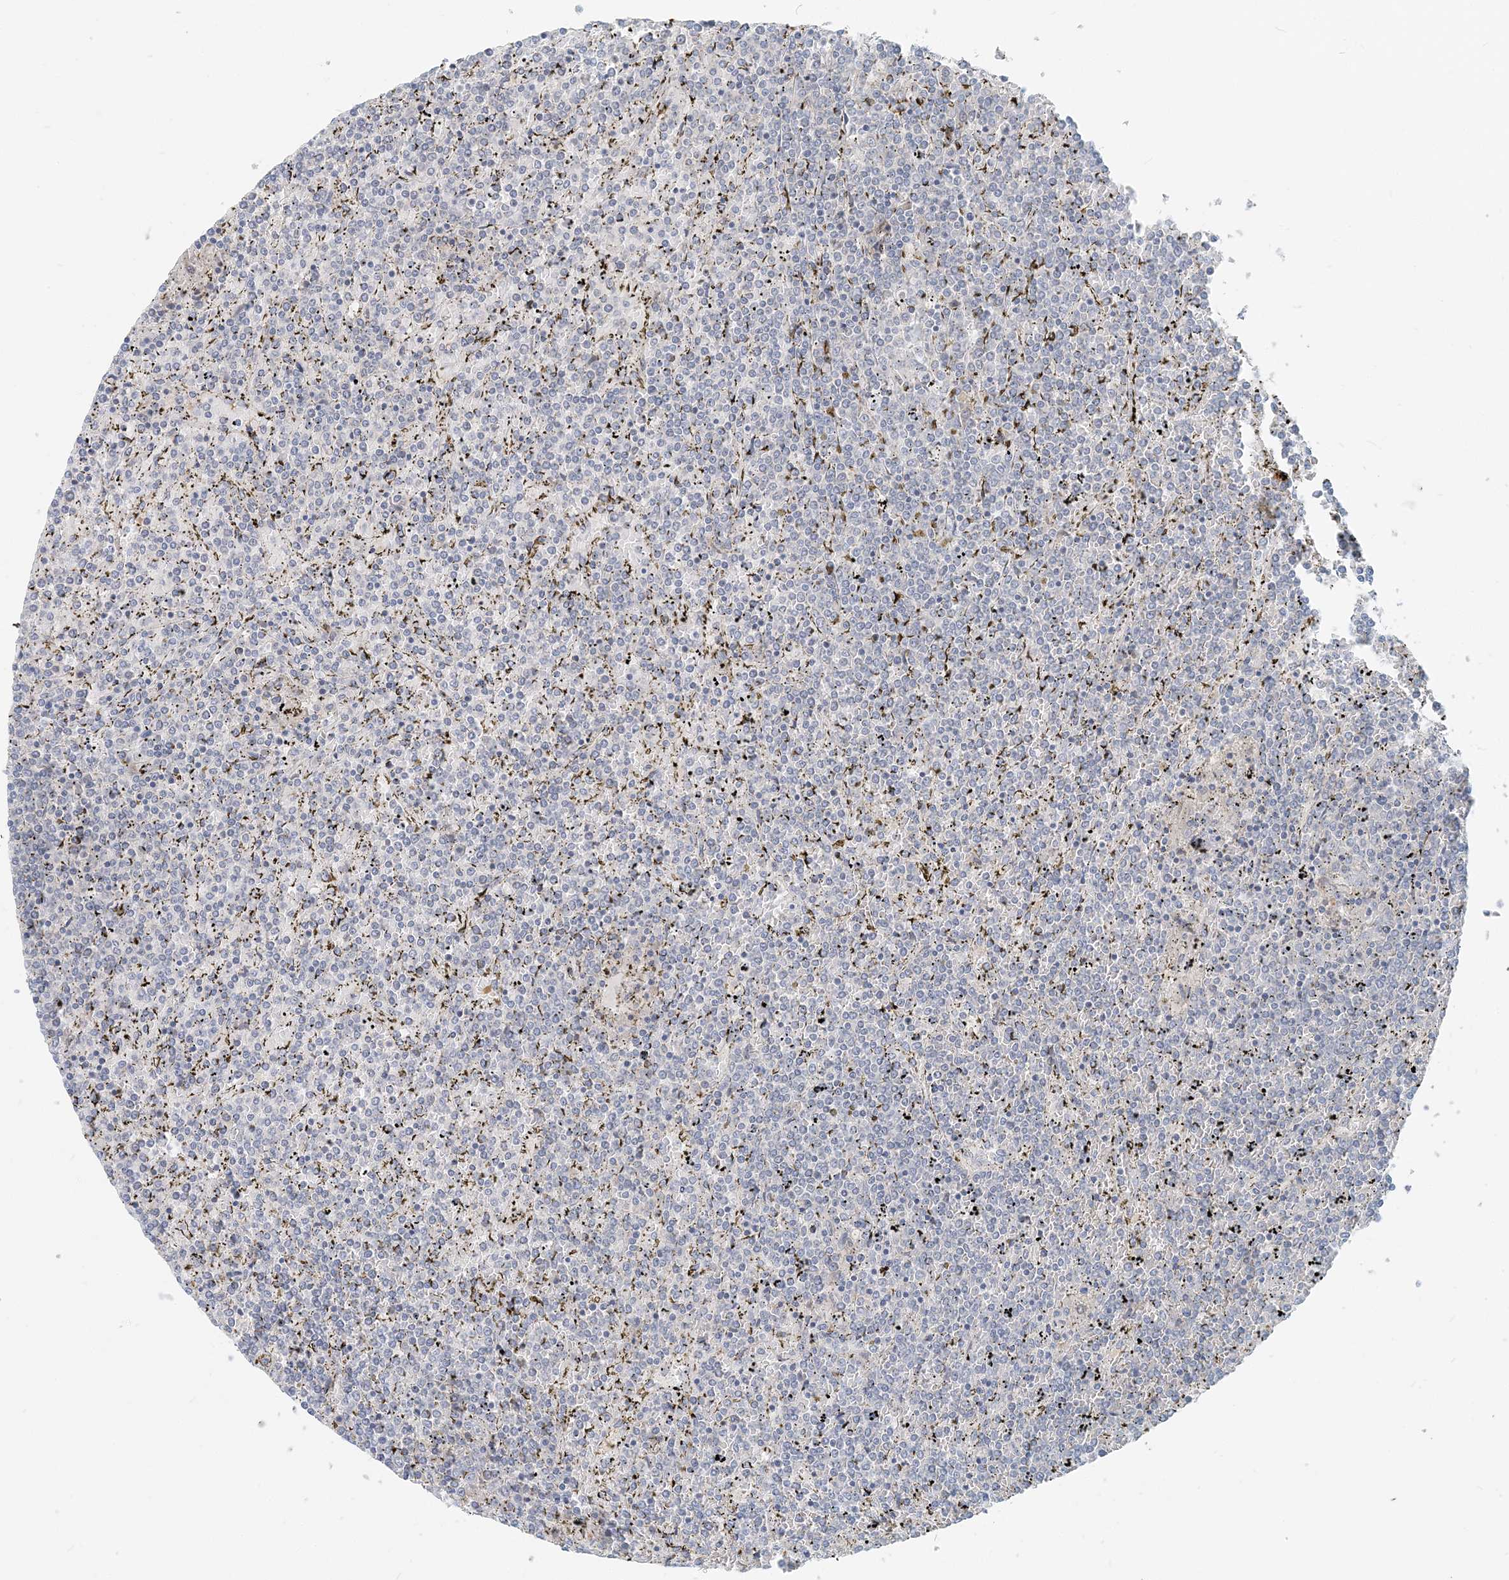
{"staining": {"intensity": "negative", "quantity": "none", "location": "none"}, "tissue": "lymphoma", "cell_type": "Tumor cells", "image_type": "cancer", "snomed": [{"axis": "morphology", "description": "Malignant lymphoma, non-Hodgkin's type, Low grade"}, {"axis": "topography", "description": "Spleen"}], "caption": "Tumor cells are negative for protein expression in human lymphoma. Brightfield microscopy of IHC stained with DAB (brown) and hematoxylin (blue), captured at high magnification.", "gene": "NAA11", "patient": {"sex": "female", "age": 19}}